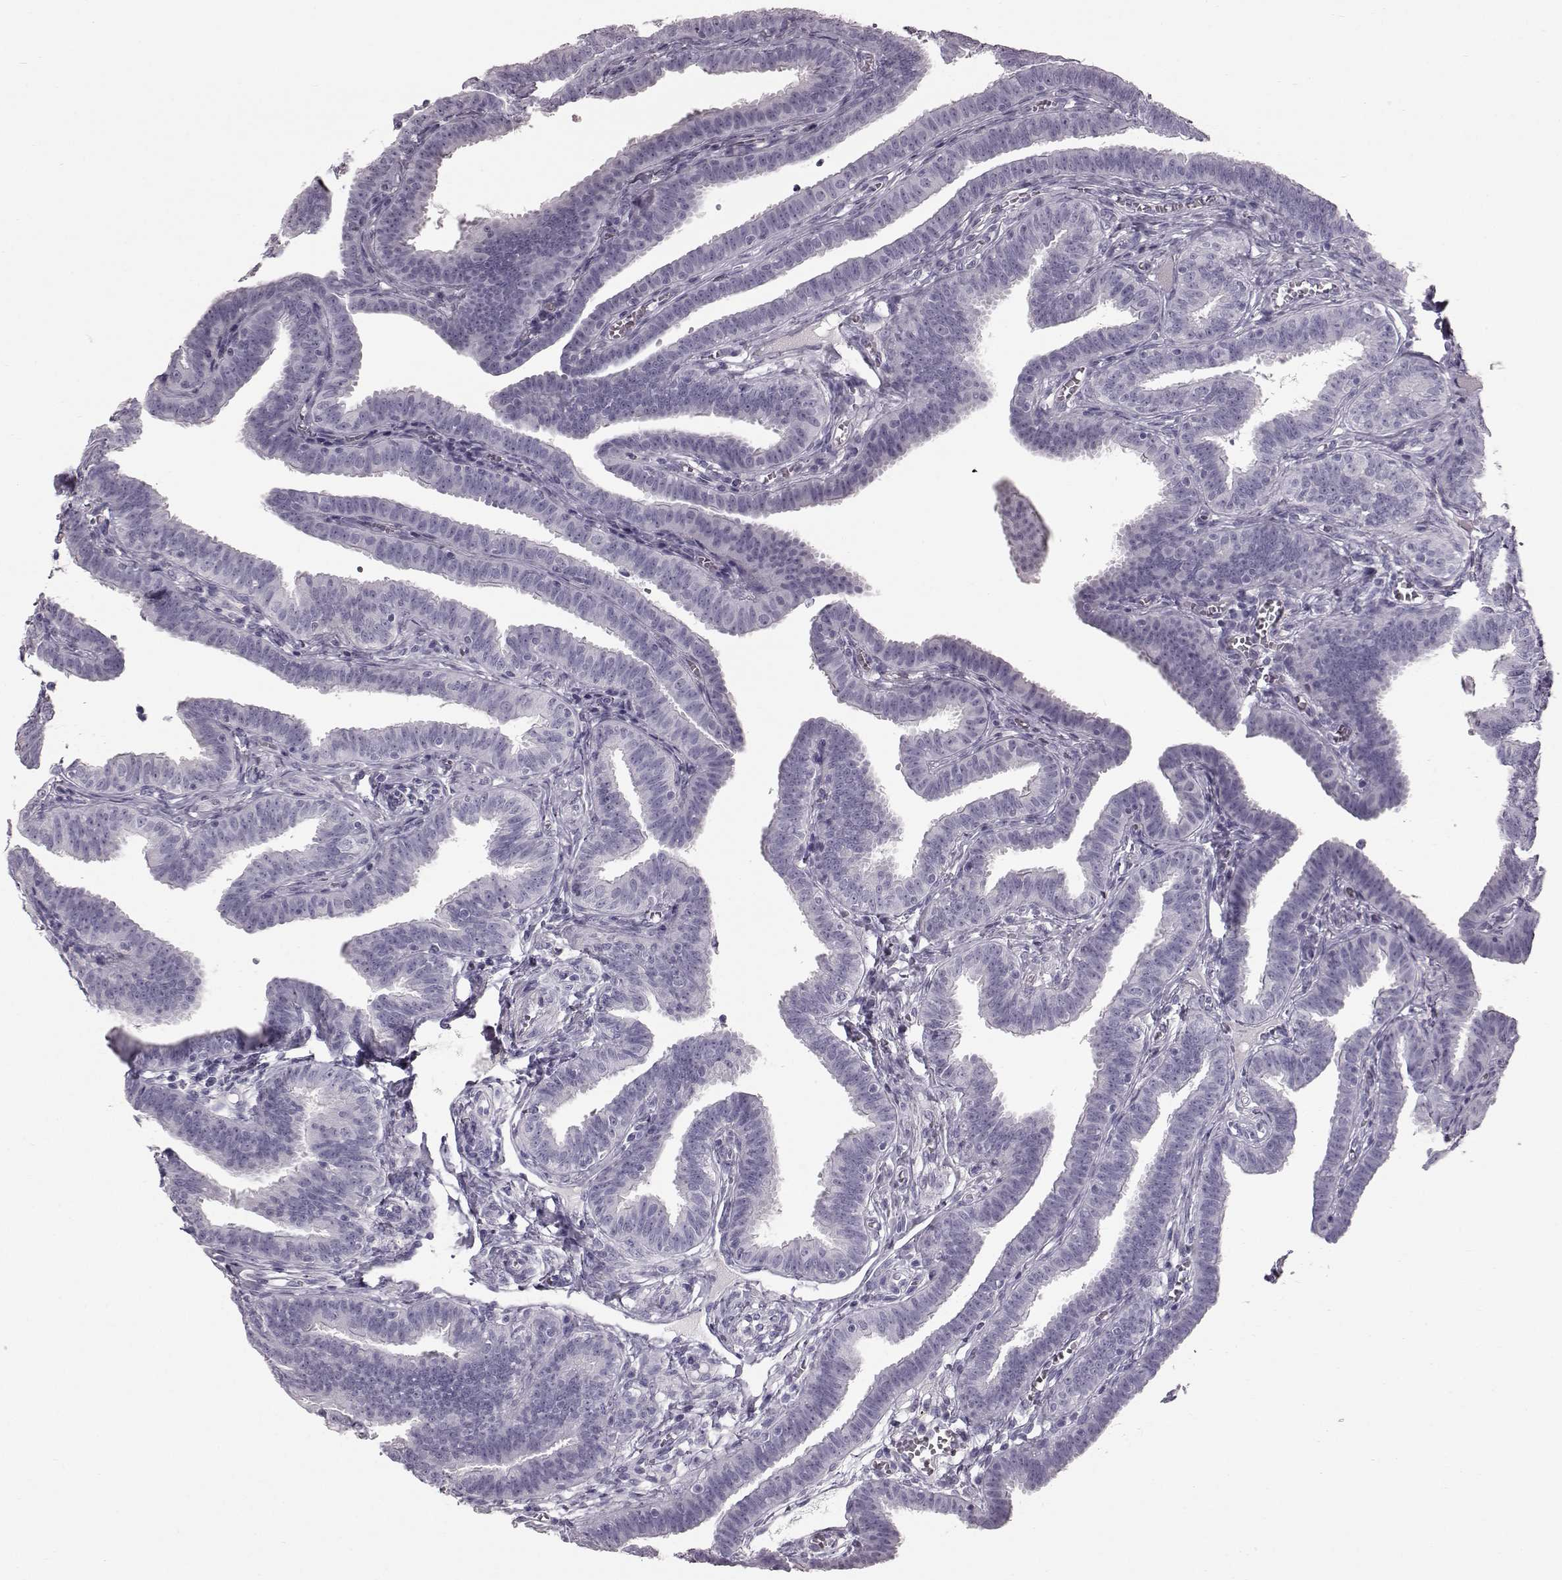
{"staining": {"intensity": "negative", "quantity": "none", "location": "none"}, "tissue": "fallopian tube", "cell_type": "Glandular cells", "image_type": "normal", "snomed": [{"axis": "morphology", "description": "Normal tissue, NOS"}, {"axis": "topography", "description": "Fallopian tube"}], "caption": "Photomicrograph shows no protein expression in glandular cells of normal fallopian tube.", "gene": "TCHHL1", "patient": {"sex": "female", "age": 25}}